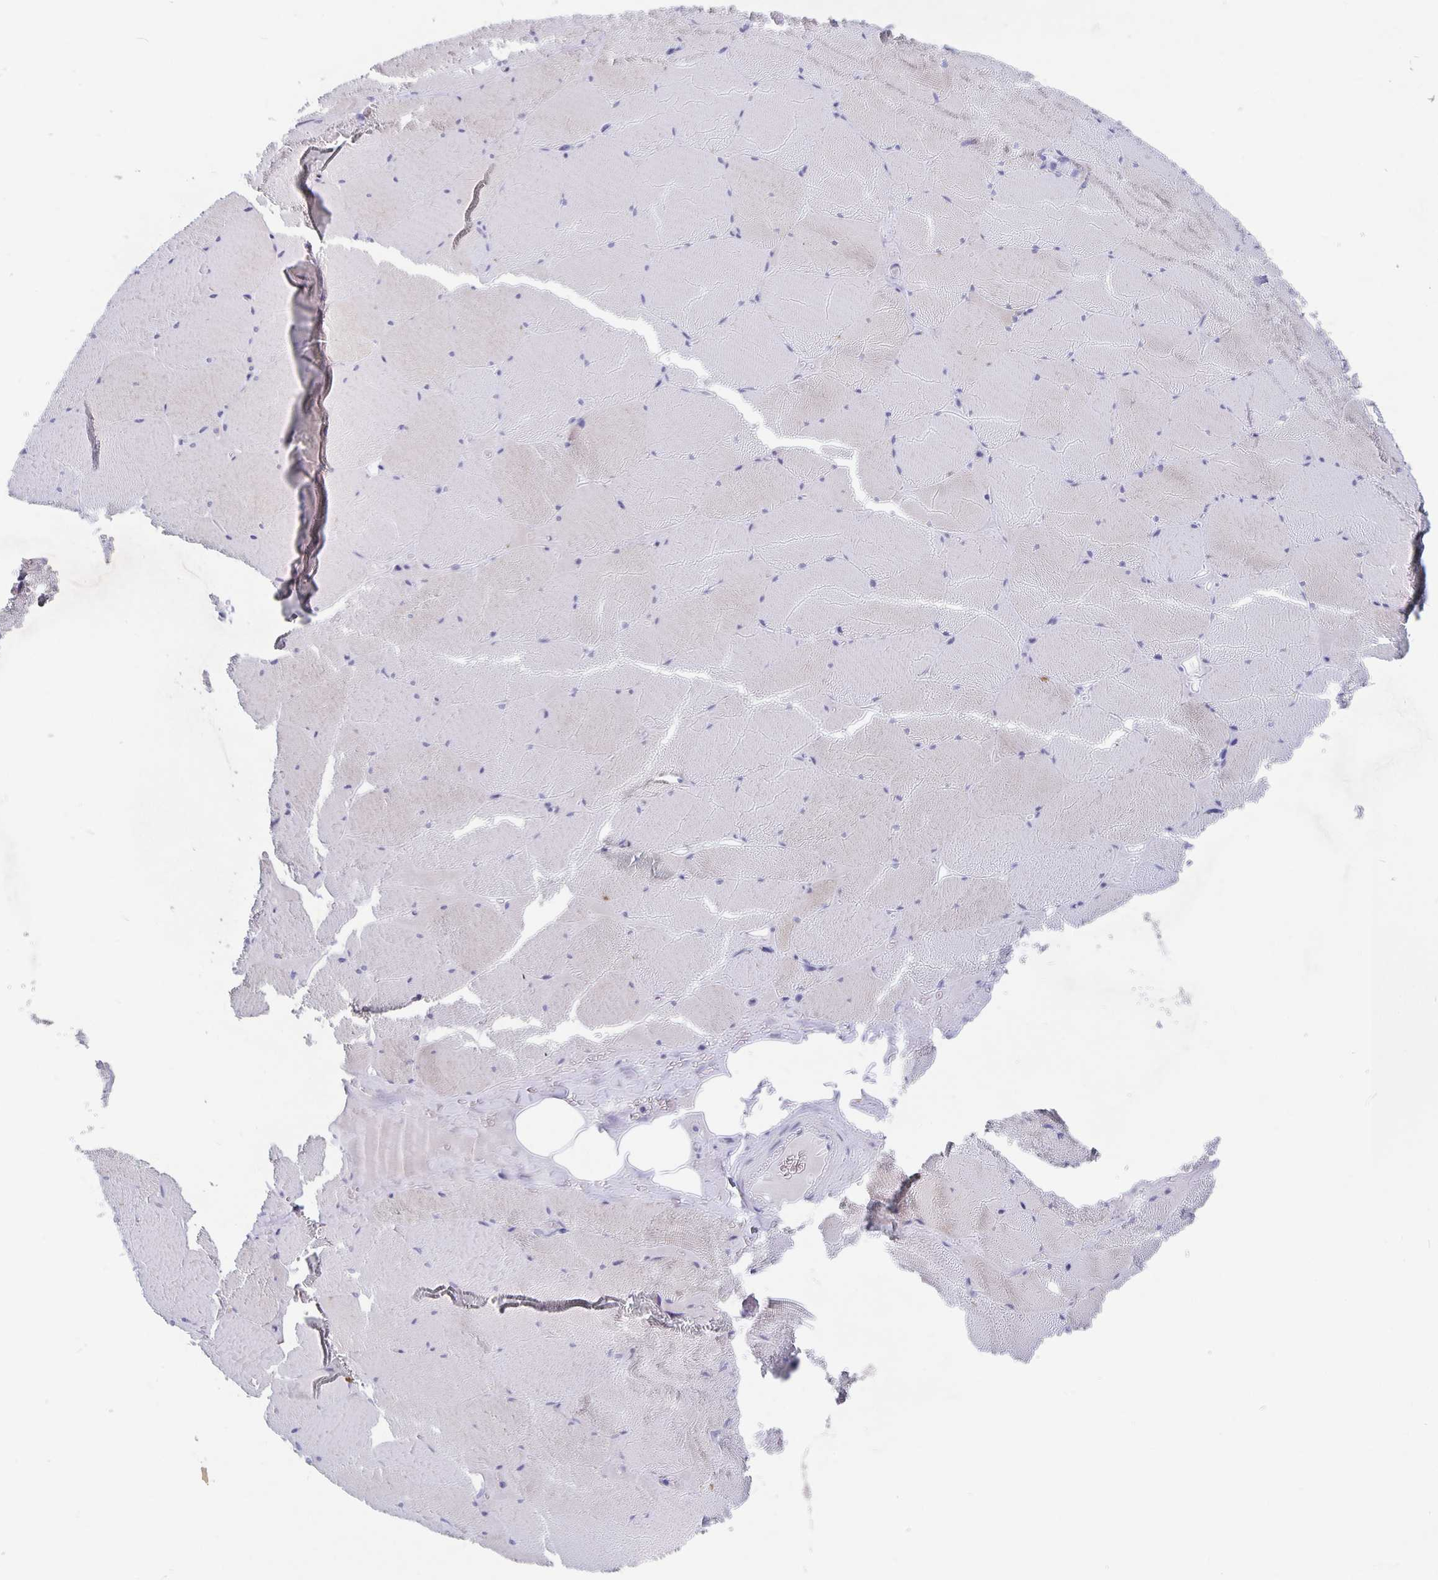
{"staining": {"intensity": "weak", "quantity": "25%-75%", "location": "cytoplasmic/membranous"}, "tissue": "skeletal muscle", "cell_type": "Myocytes", "image_type": "normal", "snomed": [{"axis": "morphology", "description": "Normal tissue, NOS"}, {"axis": "topography", "description": "Skeletal muscle"}, {"axis": "topography", "description": "Head-Neck"}], "caption": "About 25%-75% of myocytes in unremarkable human skeletal muscle demonstrate weak cytoplasmic/membranous protein staining as visualized by brown immunohistochemical staining.", "gene": "SMOC1", "patient": {"sex": "male", "age": 66}}